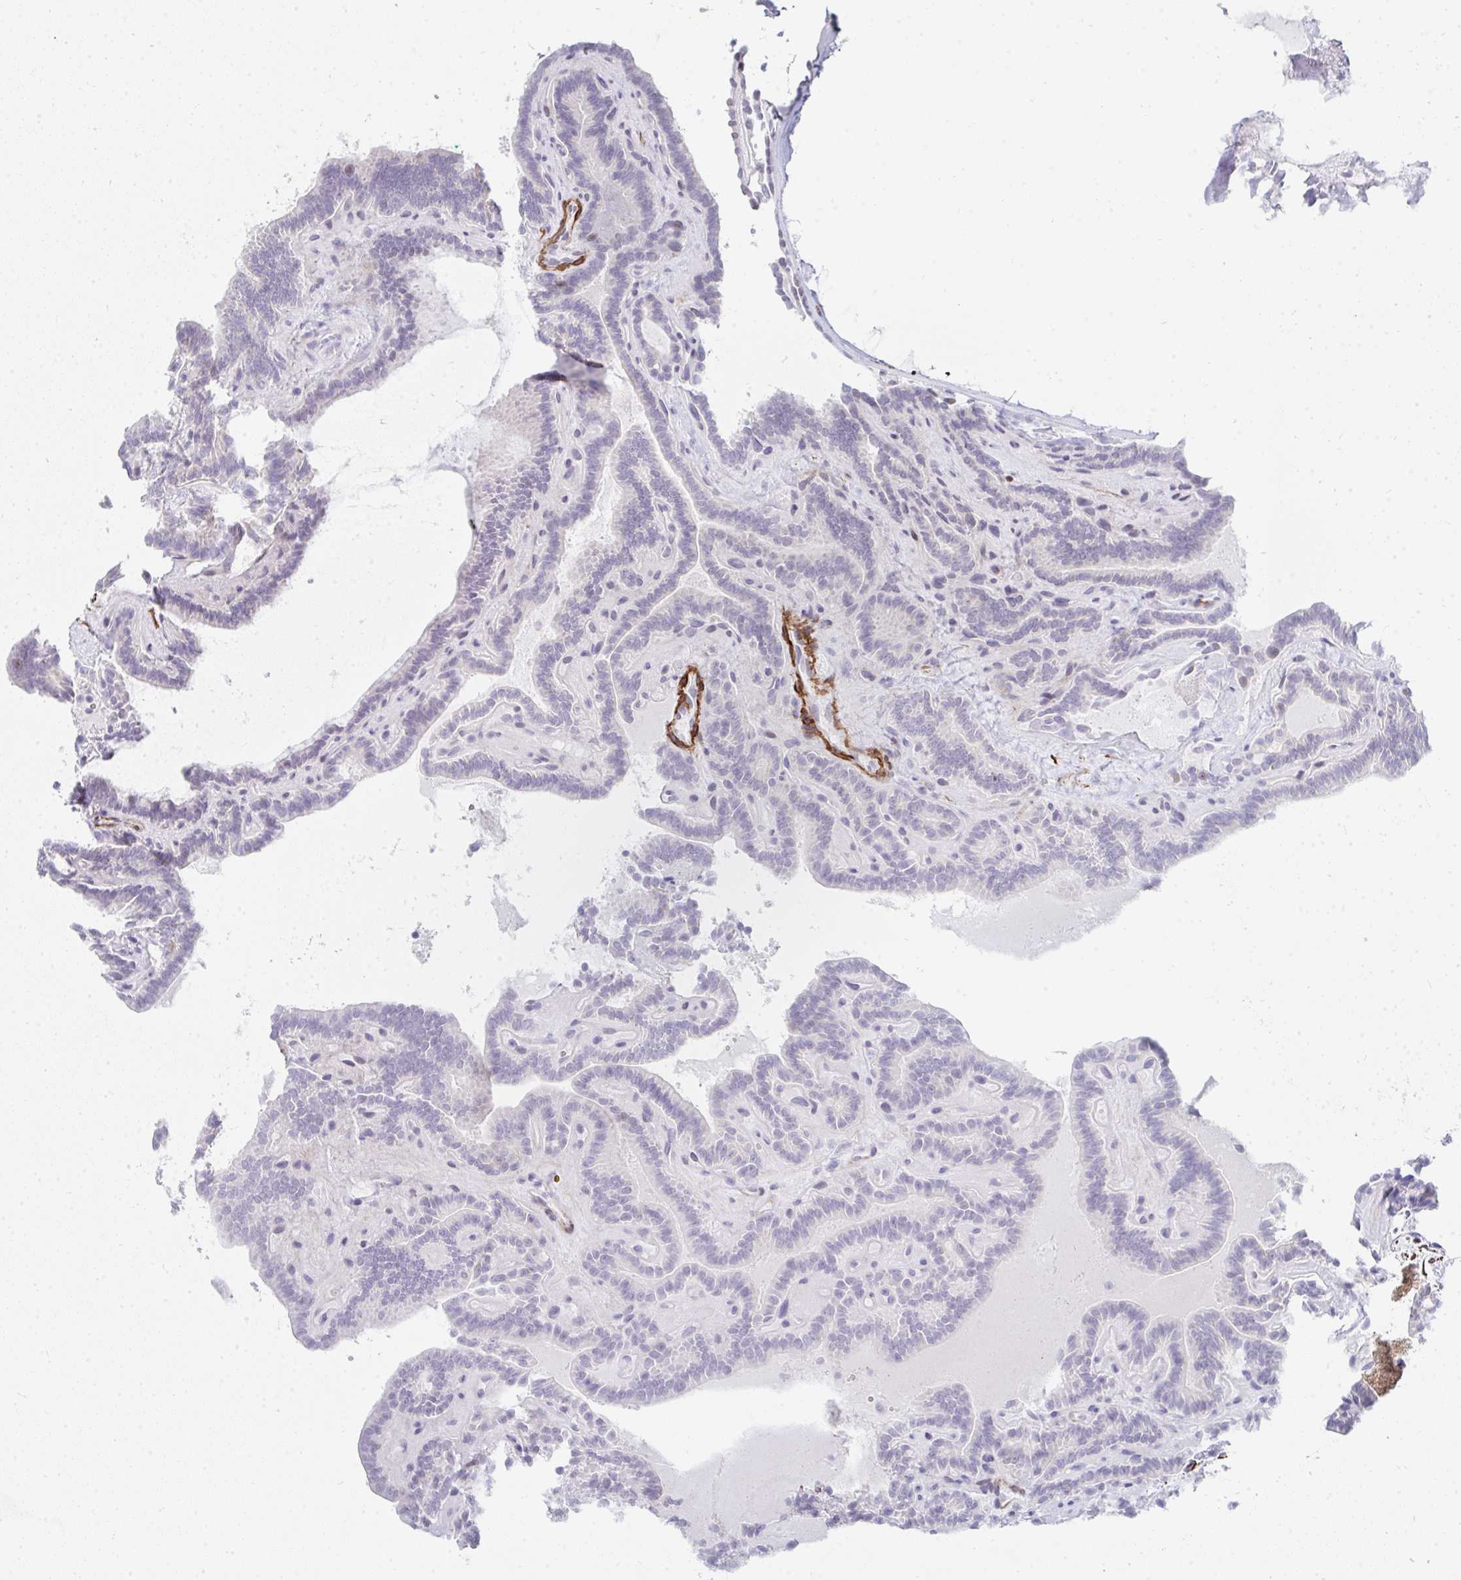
{"staining": {"intensity": "moderate", "quantity": "<25%", "location": "nuclear"}, "tissue": "thyroid cancer", "cell_type": "Tumor cells", "image_type": "cancer", "snomed": [{"axis": "morphology", "description": "Papillary adenocarcinoma, NOS"}, {"axis": "topography", "description": "Thyroid gland"}], "caption": "Immunohistochemical staining of human thyroid papillary adenocarcinoma demonstrates low levels of moderate nuclear staining in approximately <25% of tumor cells.", "gene": "GINS2", "patient": {"sex": "female", "age": 21}}